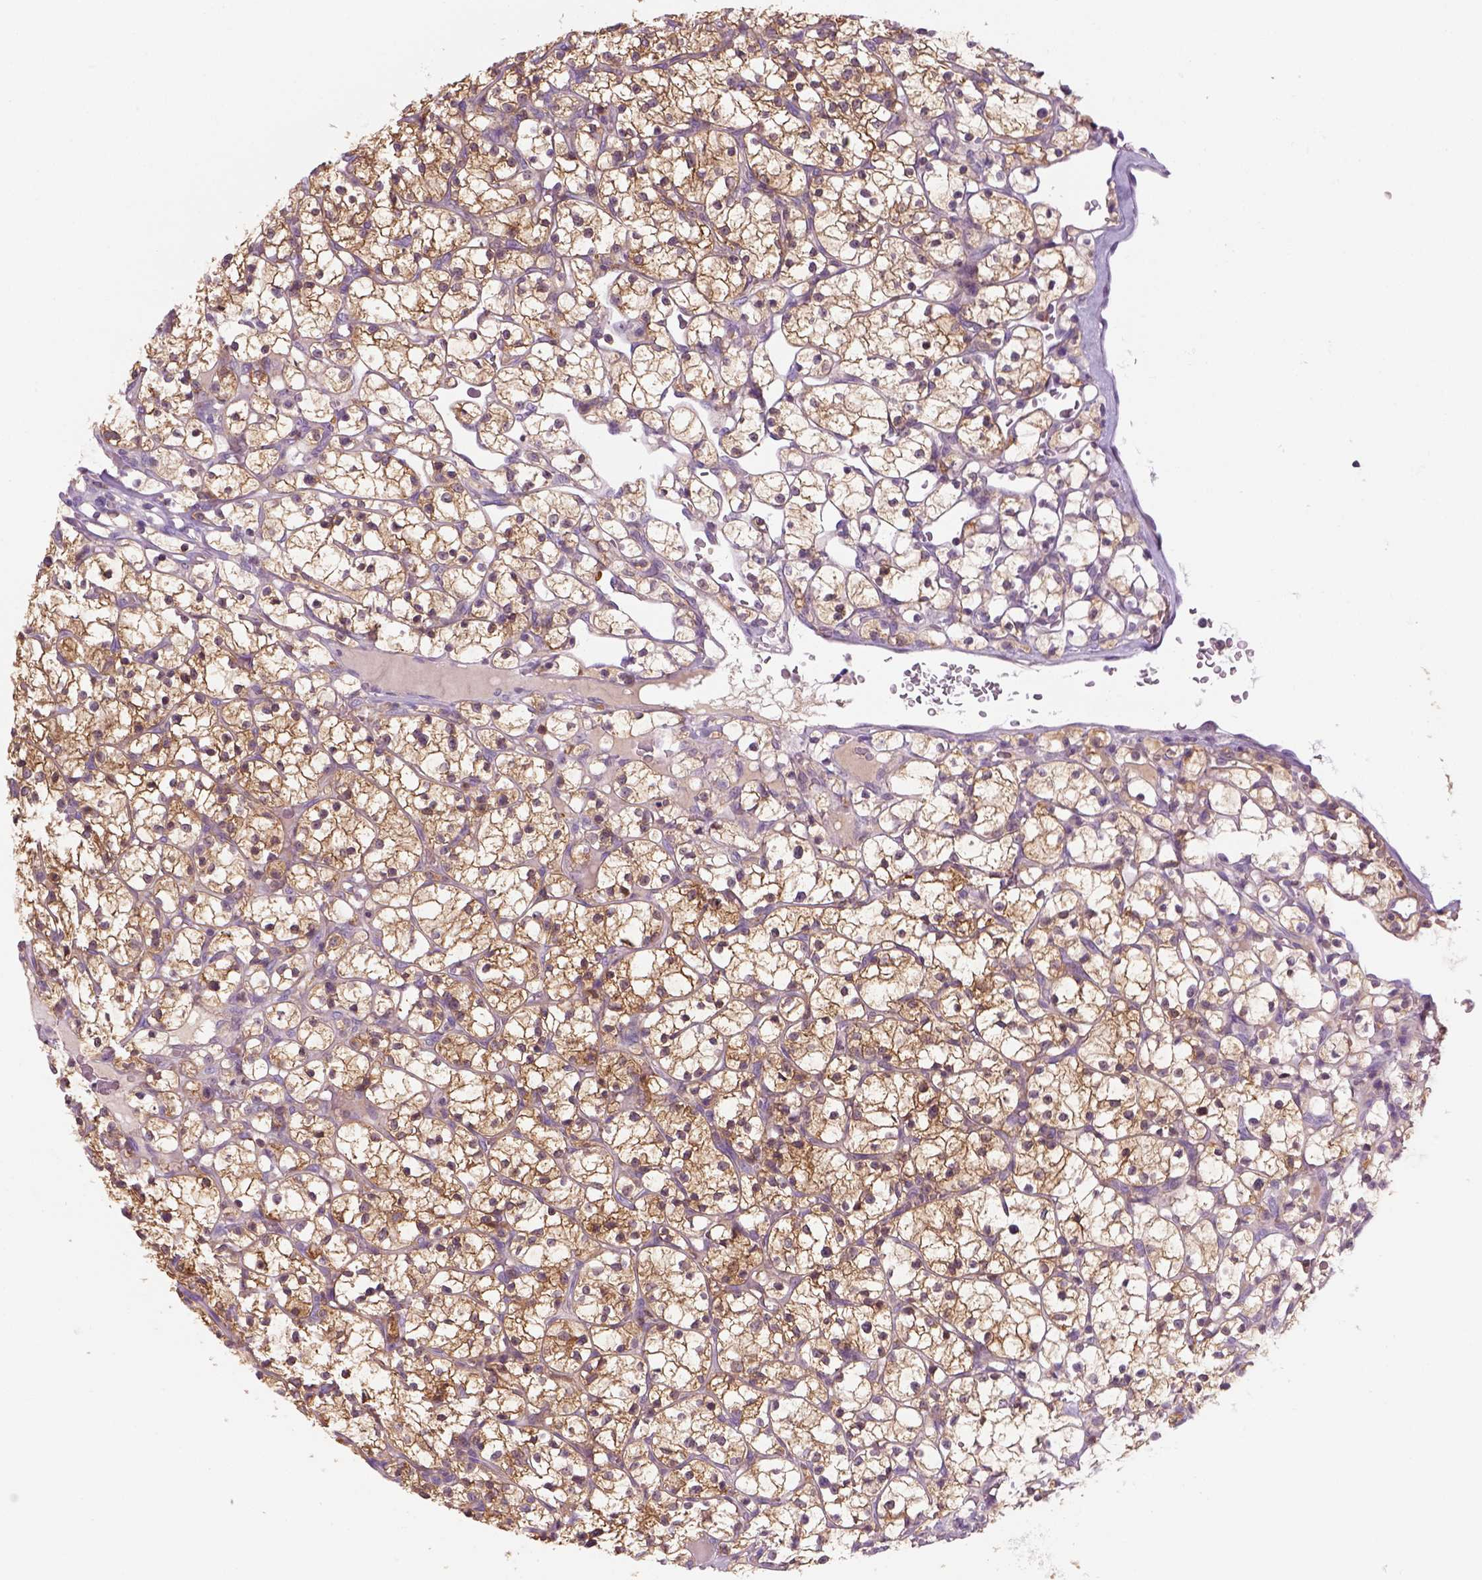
{"staining": {"intensity": "strong", "quantity": ">75%", "location": "cytoplasmic/membranous"}, "tissue": "renal cancer", "cell_type": "Tumor cells", "image_type": "cancer", "snomed": [{"axis": "morphology", "description": "Adenocarcinoma, NOS"}, {"axis": "topography", "description": "Kidney"}], "caption": "A high-resolution micrograph shows immunohistochemistry (IHC) staining of renal cancer, which shows strong cytoplasmic/membranous staining in about >75% of tumor cells. (Stains: DAB in brown, nuclei in blue, Microscopy: brightfield microscopy at high magnification).", "gene": "GOT1", "patient": {"sex": "female", "age": 64}}